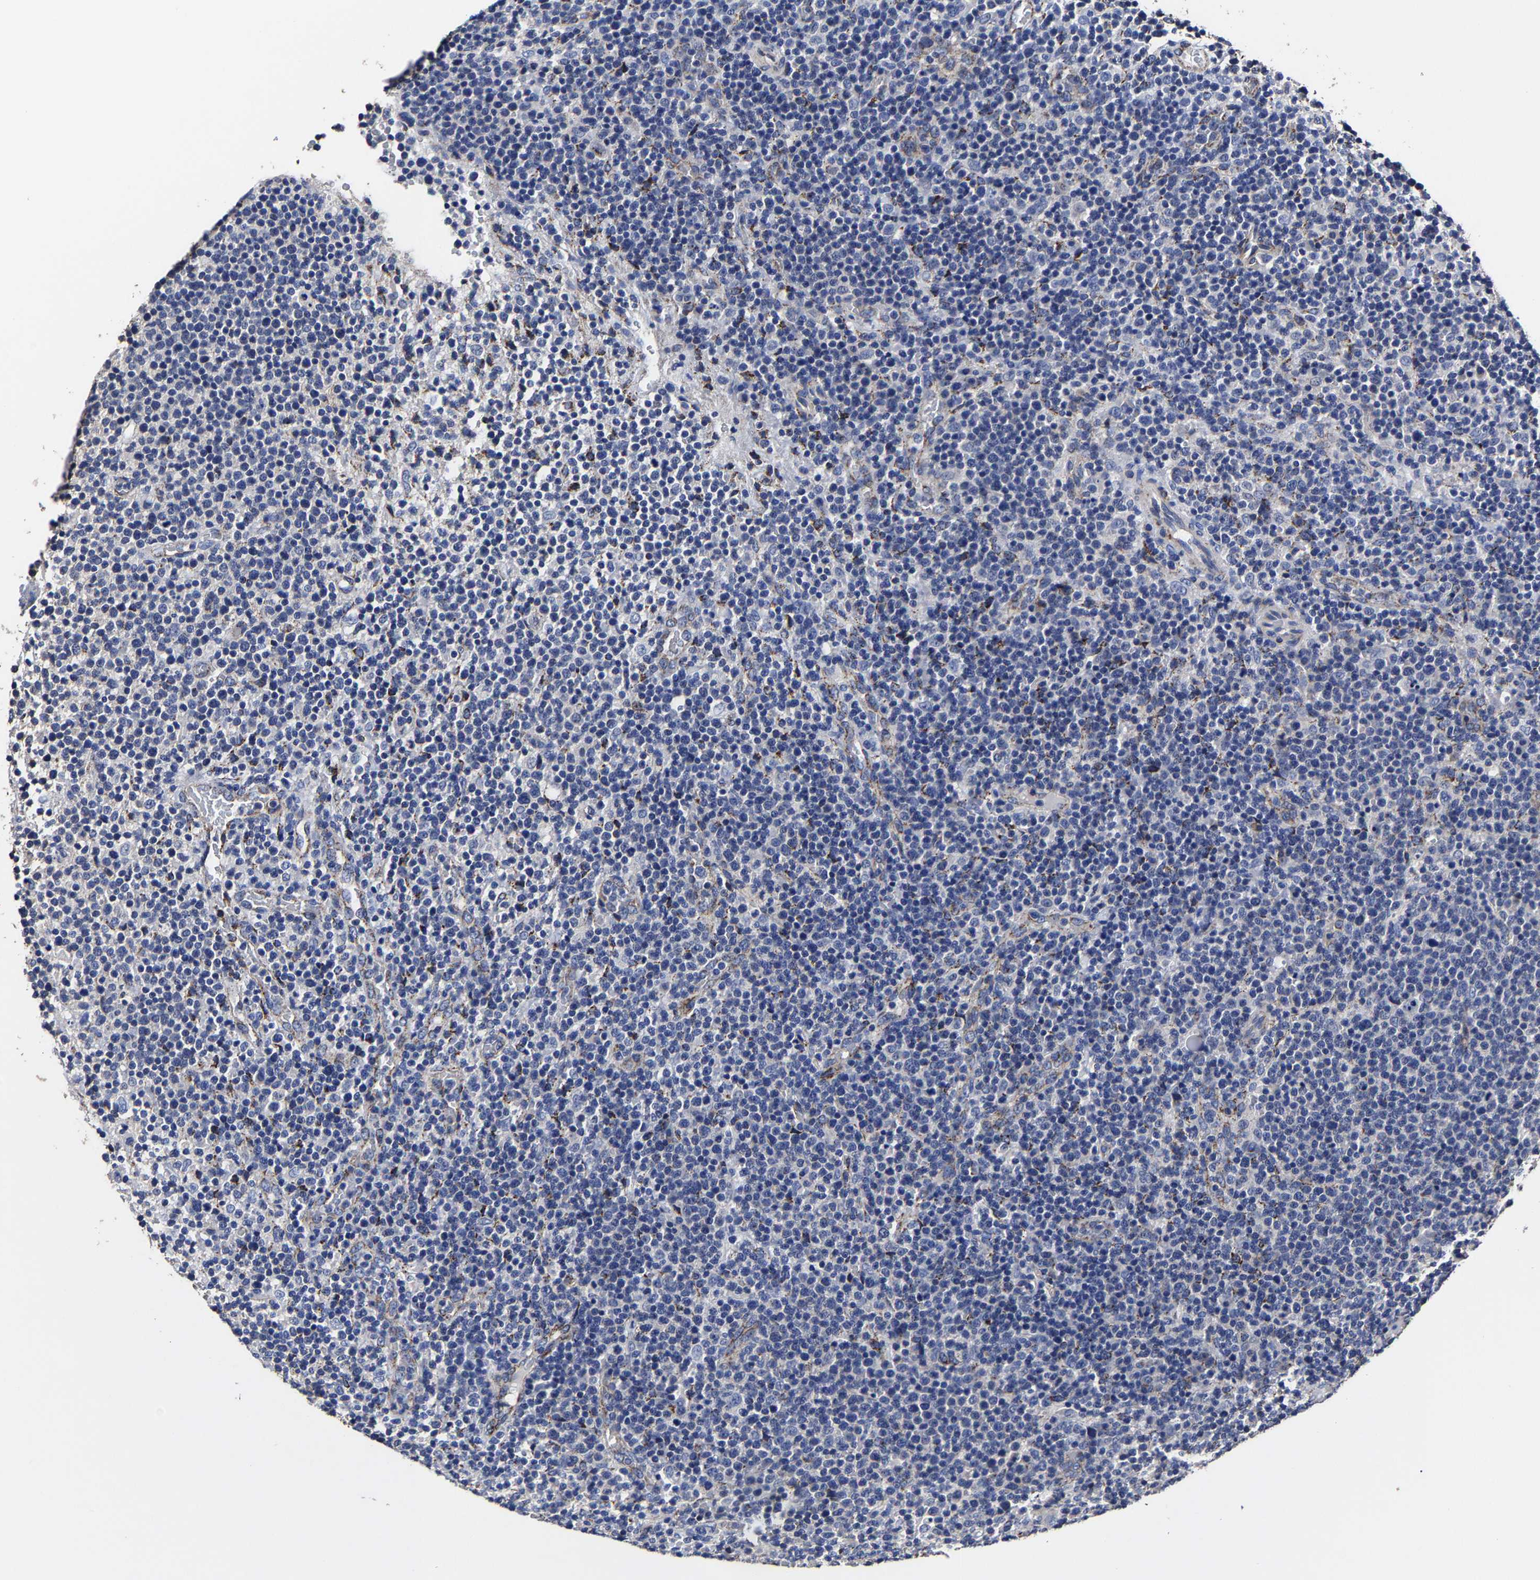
{"staining": {"intensity": "negative", "quantity": "none", "location": "none"}, "tissue": "lymphoma", "cell_type": "Tumor cells", "image_type": "cancer", "snomed": [{"axis": "morphology", "description": "Malignant lymphoma, non-Hodgkin's type, High grade"}, {"axis": "topography", "description": "Lymph node"}], "caption": "Immunohistochemical staining of lymphoma exhibits no significant staining in tumor cells.", "gene": "AASS", "patient": {"sex": "male", "age": 61}}